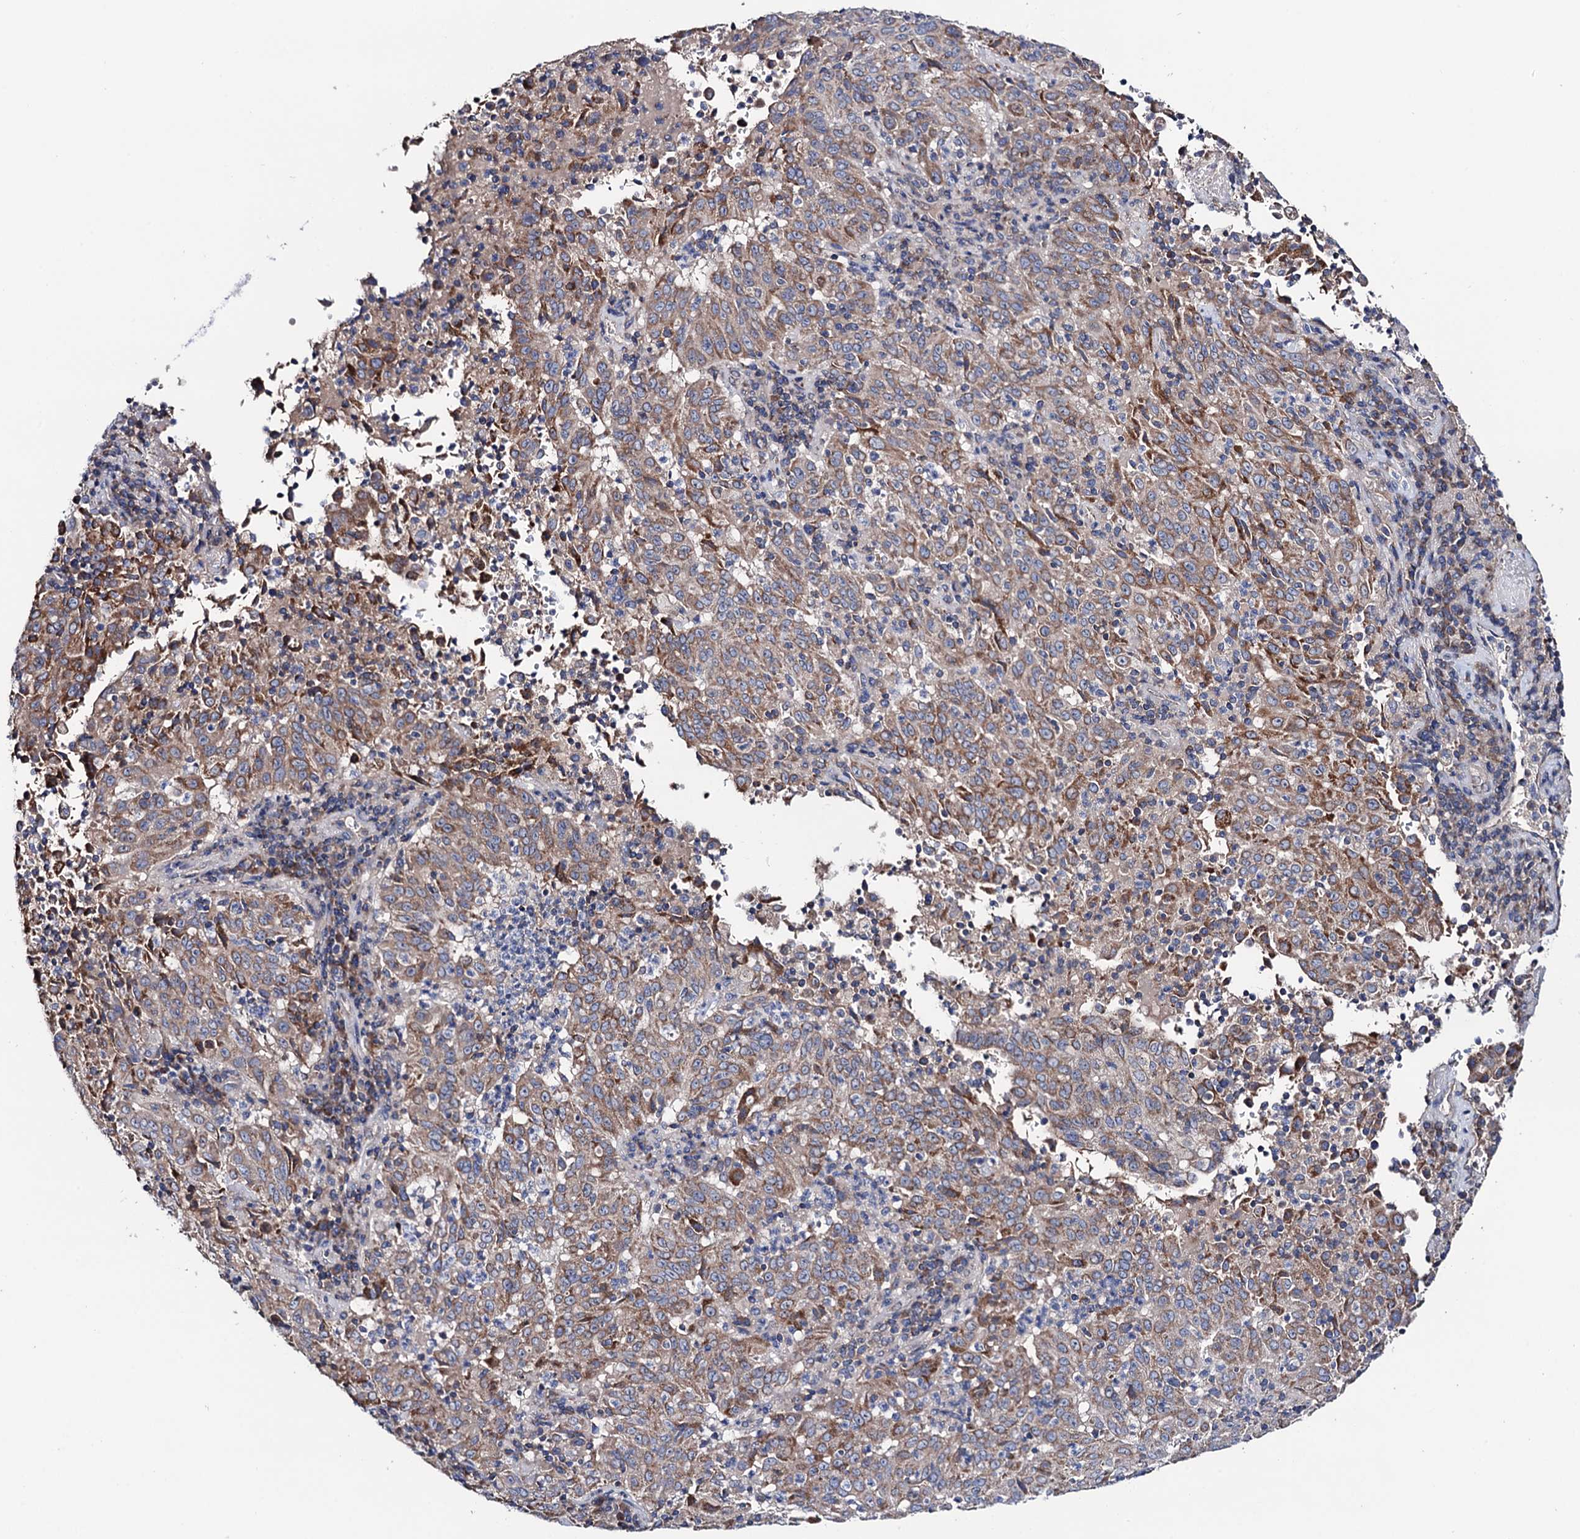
{"staining": {"intensity": "moderate", "quantity": ">75%", "location": "cytoplasmic/membranous"}, "tissue": "pancreatic cancer", "cell_type": "Tumor cells", "image_type": "cancer", "snomed": [{"axis": "morphology", "description": "Adenocarcinoma, NOS"}, {"axis": "topography", "description": "Pancreas"}], "caption": "Protein analysis of pancreatic cancer (adenocarcinoma) tissue demonstrates moderate cytoplasmic/membranous positivity in about >75% of tumor cells.", "gene": "MRPL48", "patient": {"sex": "male", "age": 63}}